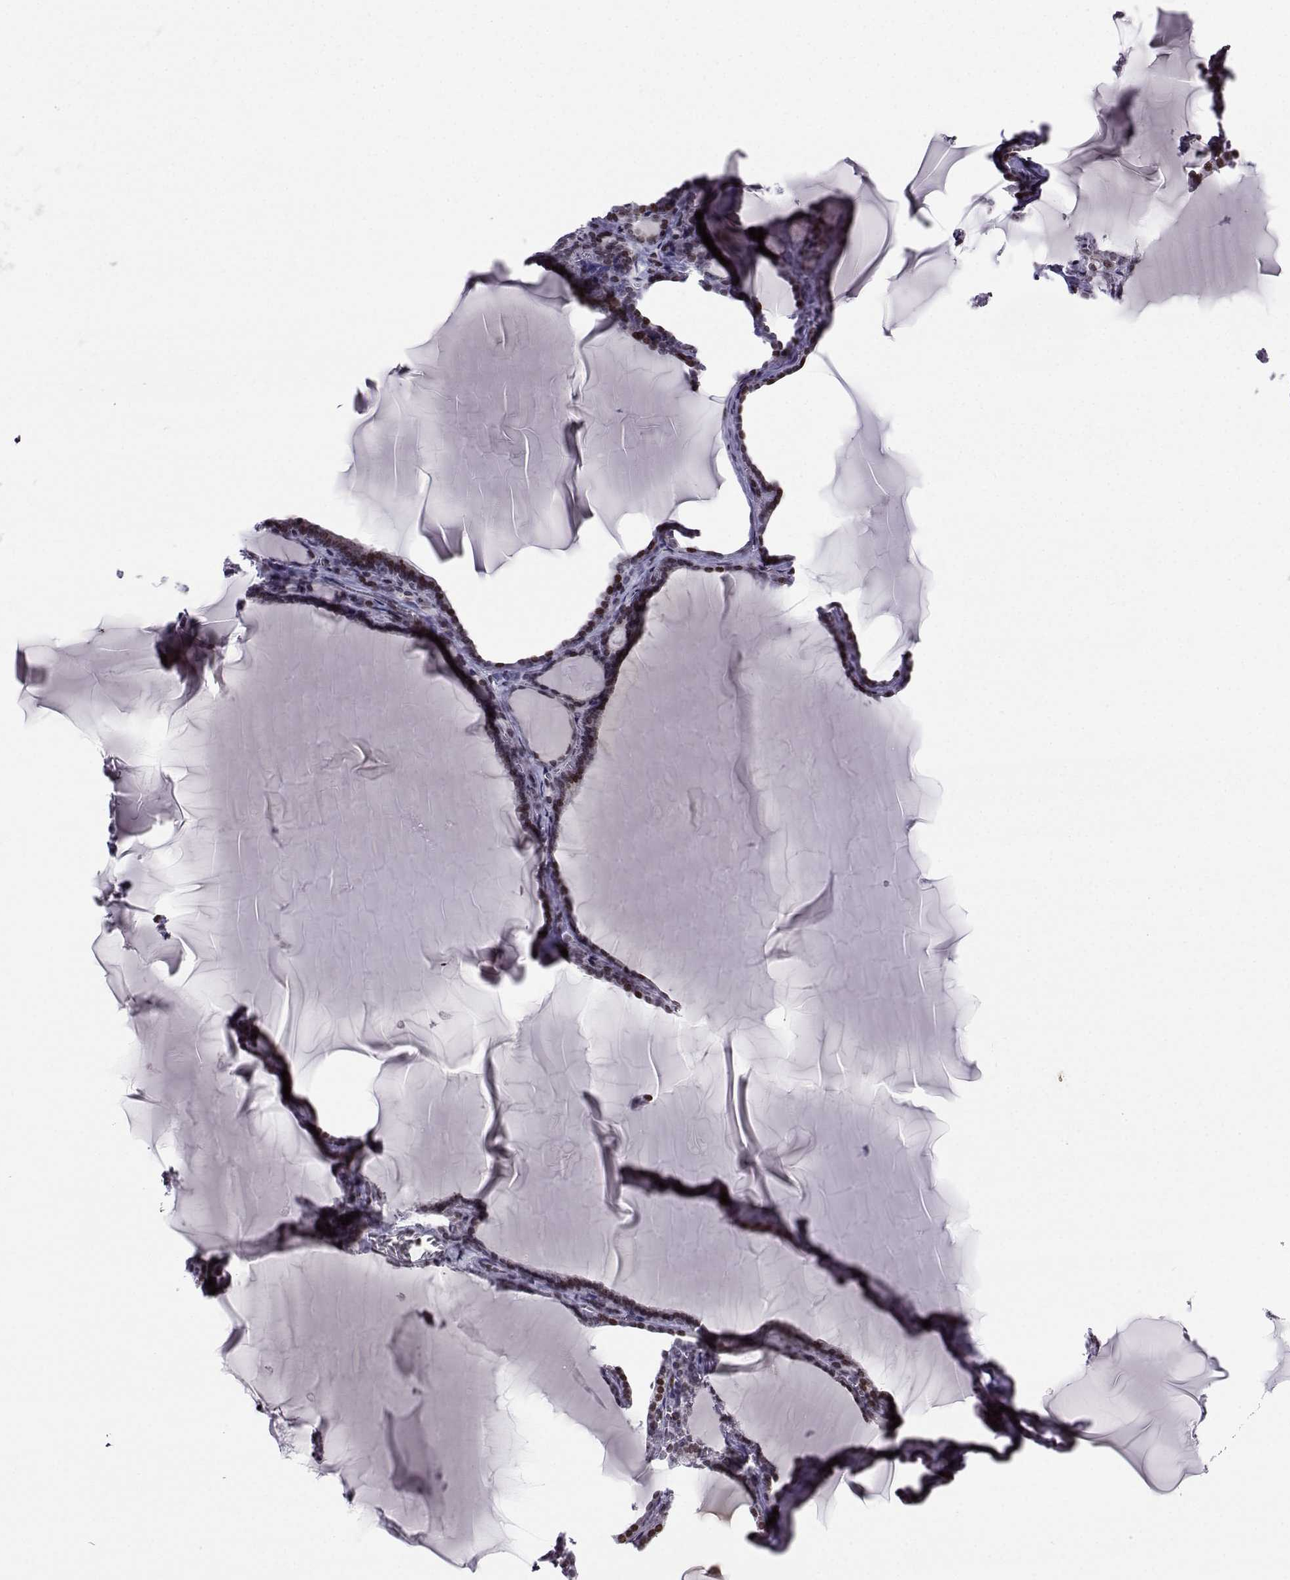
{"staining": {"intensity": "strong", "quantity": "<25%", "location": "nuclear"}, "tissue": "thyroid gland", "cell_type": "Glandular cells", "image_type": "normal", "snomed": [{"axis": "morphology", "description": "Normal tissue, NOS"}, {"axis": "morphology", "description": "Hyperplasia, NOS"}, {"axis": "topography", "description": "Thyroid gland"}], "caption": "A photomicrograph of human thyroid gland stained for a protein reveals strong nuclear brown staining in glandular cells. The staining was performed using DAB, with brown indicating positive protein expression. Nuclei are stained blue with hematoxylin.", "gene": "ZNF19", "patient": {"sex": "female", "age": 27}}